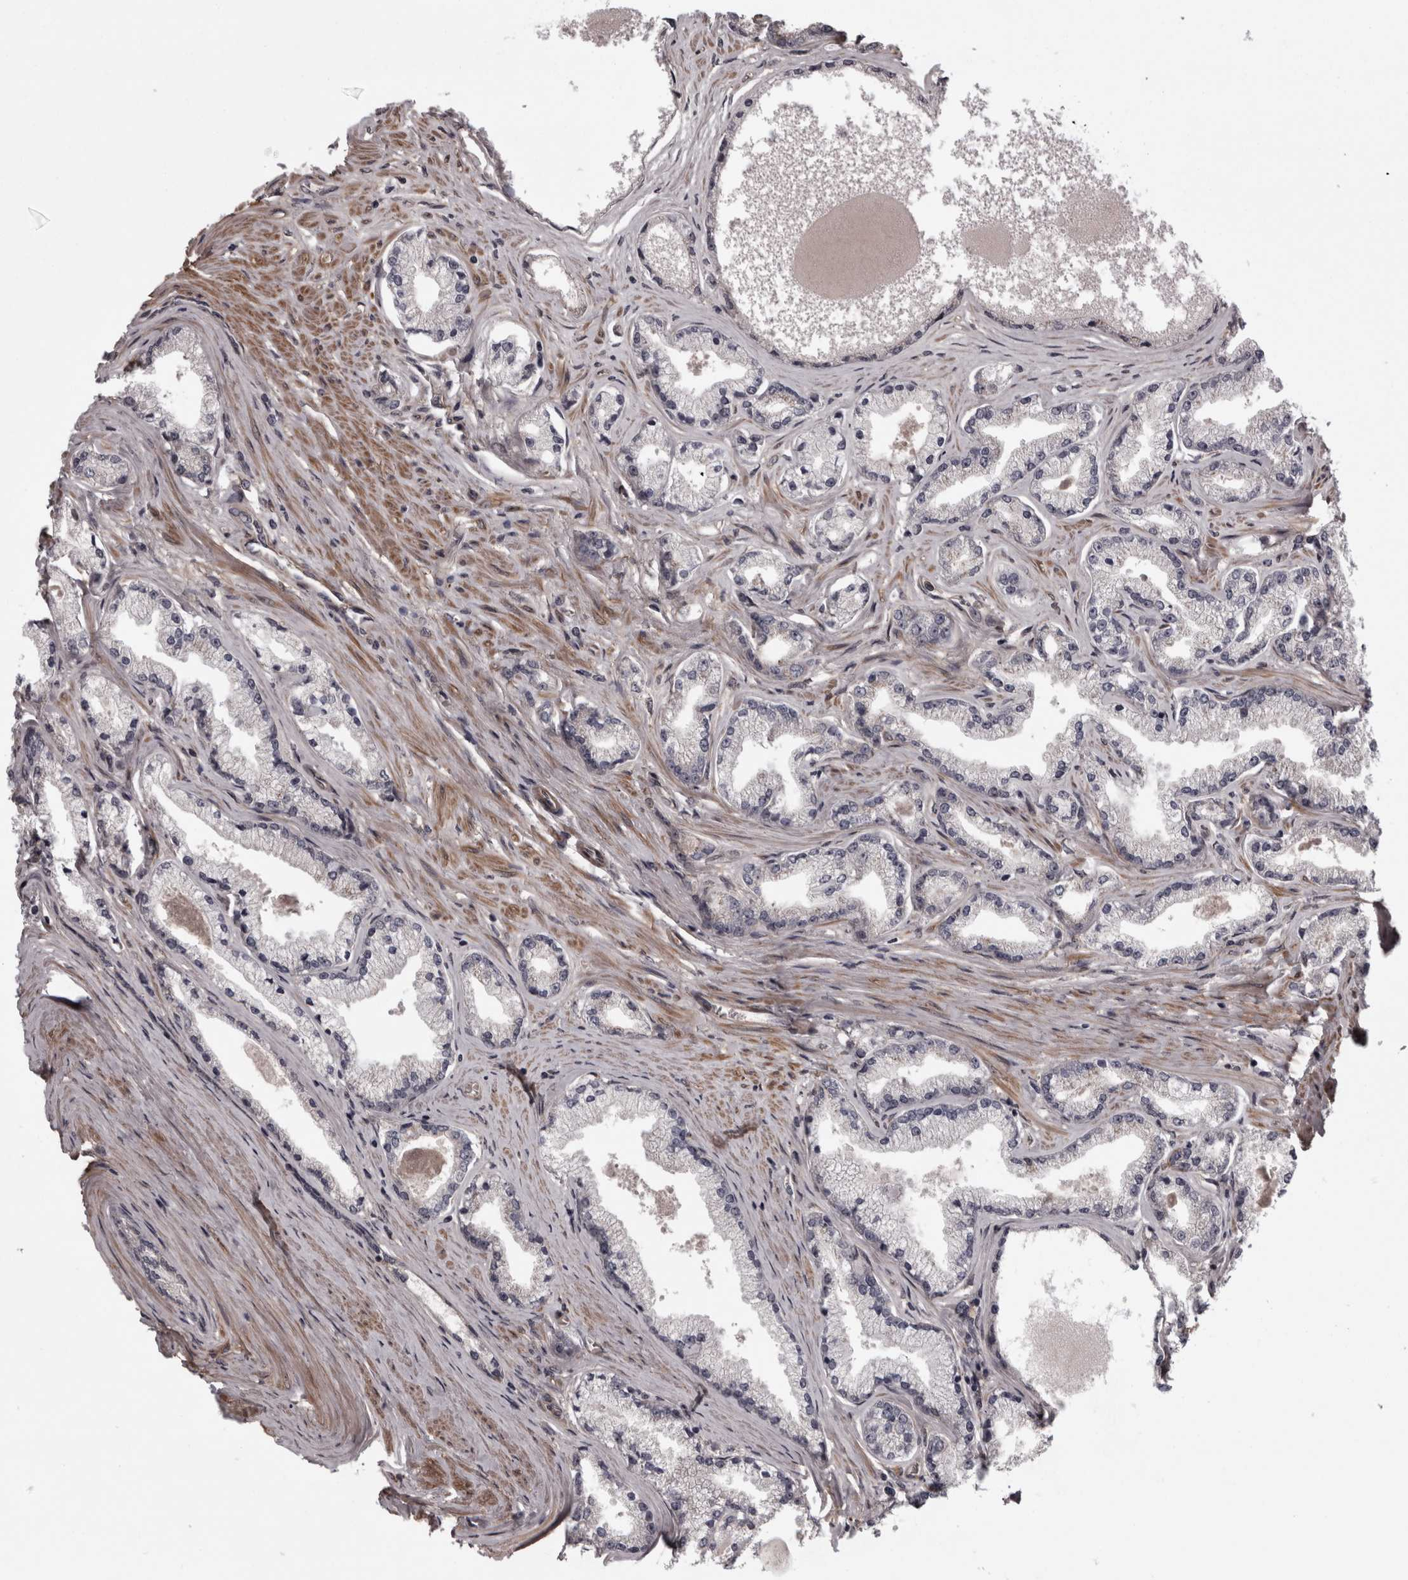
{"staining": {"intensity": "negative", "quantity": "none", "location": "none"}, "tissue": "prostate cancer", "cell_type": "Tumor cells", "image_type": "cancer", "snomed": [{"axis": "morphology", "description": "Adenocarcinoma, High grade"}, {"axis": "topography", "description": "Prostate"}], "caption": "IHC image of neoplastic tissue: human prostate high-grade adenocarcinoma stained with DAB (3,3'-diaminobenzidine) displays no significant protein staining in tumor cells.", "gene": "RSU1", "patient": {"sex": "male", "age": 71}}